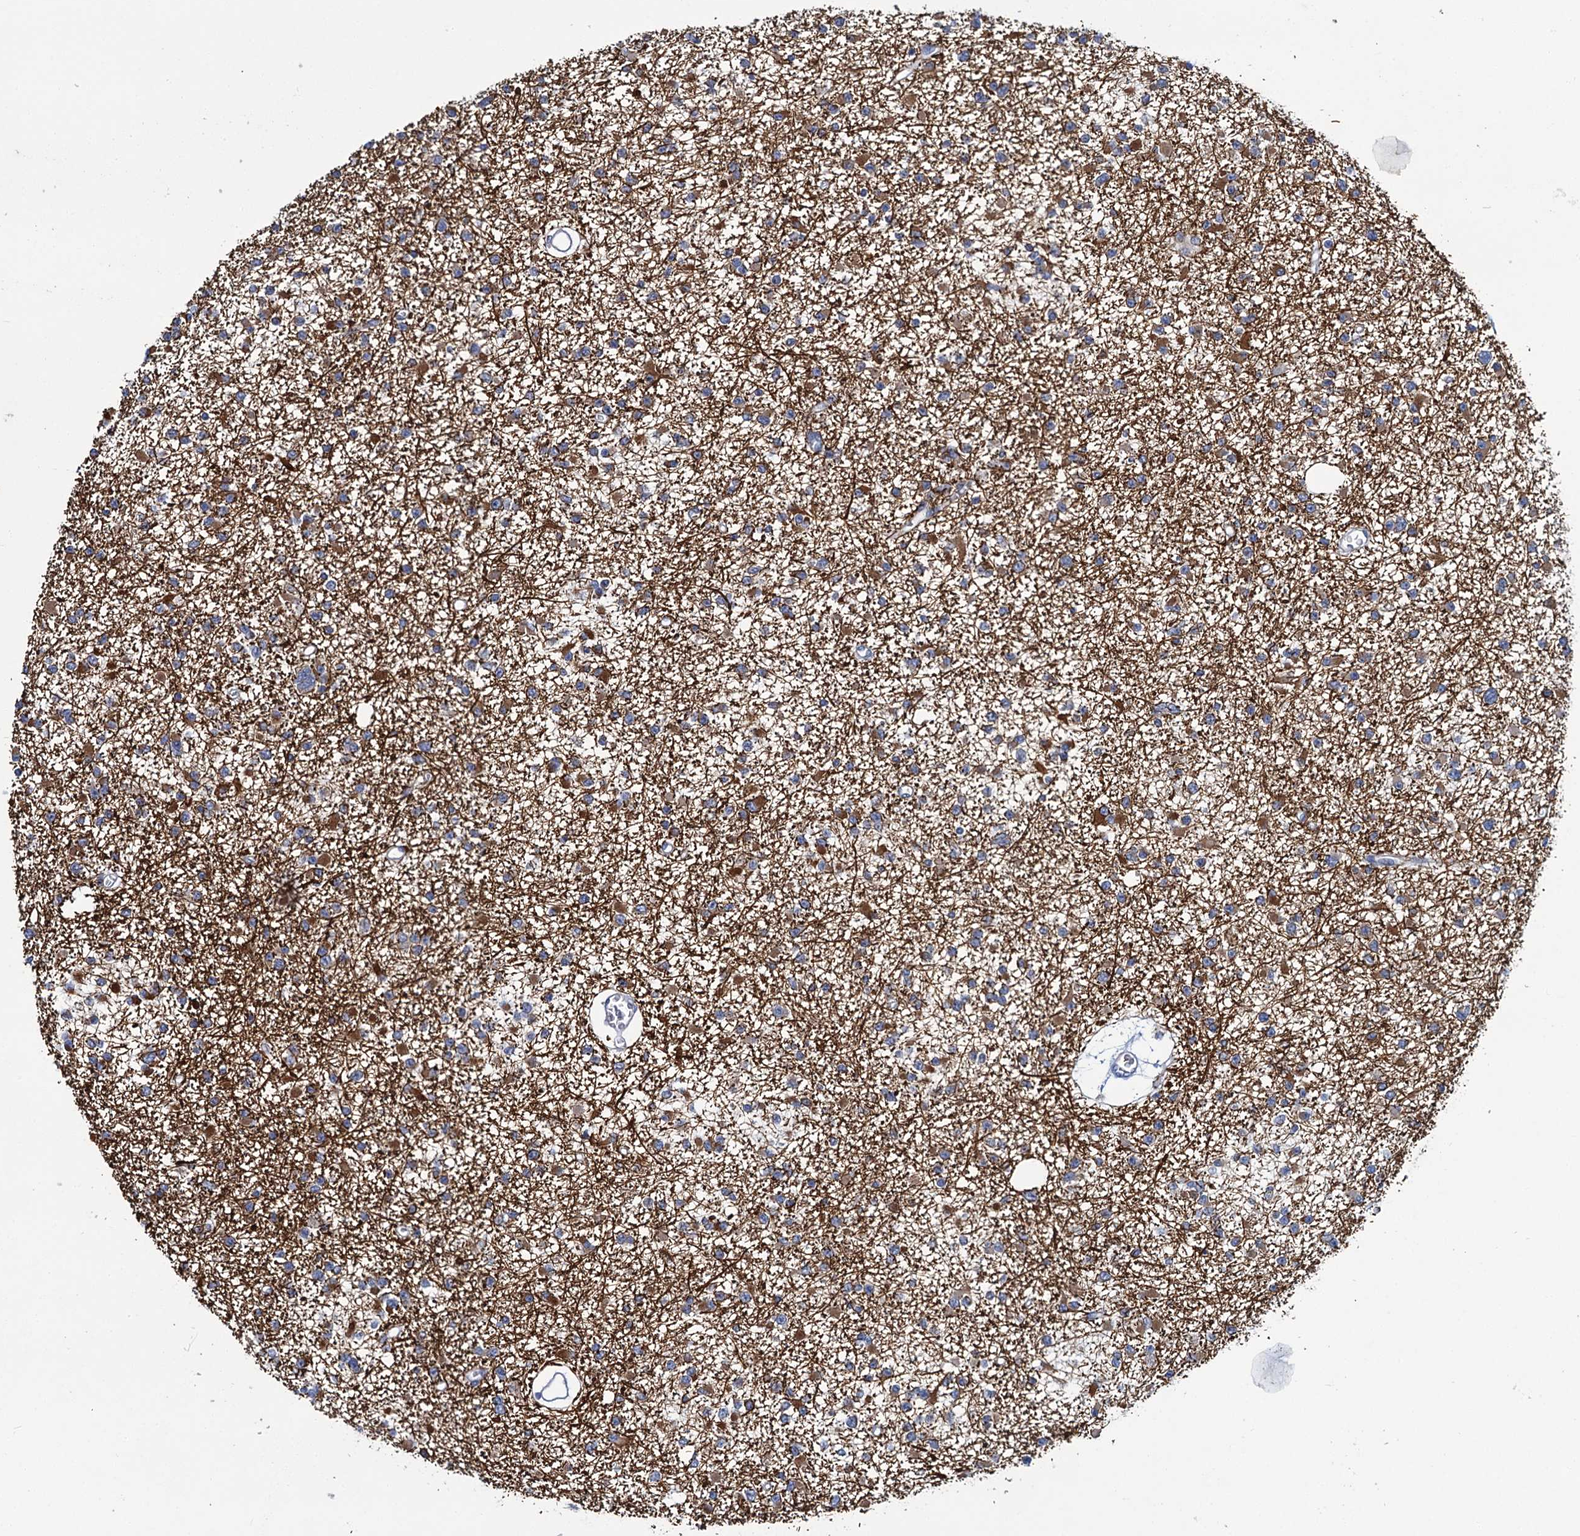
{"staining": {"intensity": "strong", "quantity": "<25%", "location": "cytoplasmic/membranous"}, "tissue": "glioma", "cell_type": "Tumor cells", "image_type": "cancer", "snomed": [{"axis": "morphology", "description": "Glioma, malignant, Low grade"}, {"axis": "topography", "description": "Brain"}], "caption": "Immunohistochemistry histopathology image of neoplastic tissue: glioma stained using immunohistochemistry shows medium levels of strong protein expression localized specifically in the cytoplasmic/membranous of tumor cells, appearing as a cytoplasmic/membranous brown color.", "gene": "CEP295", "patient": {"sex": "female", "age": 22}}